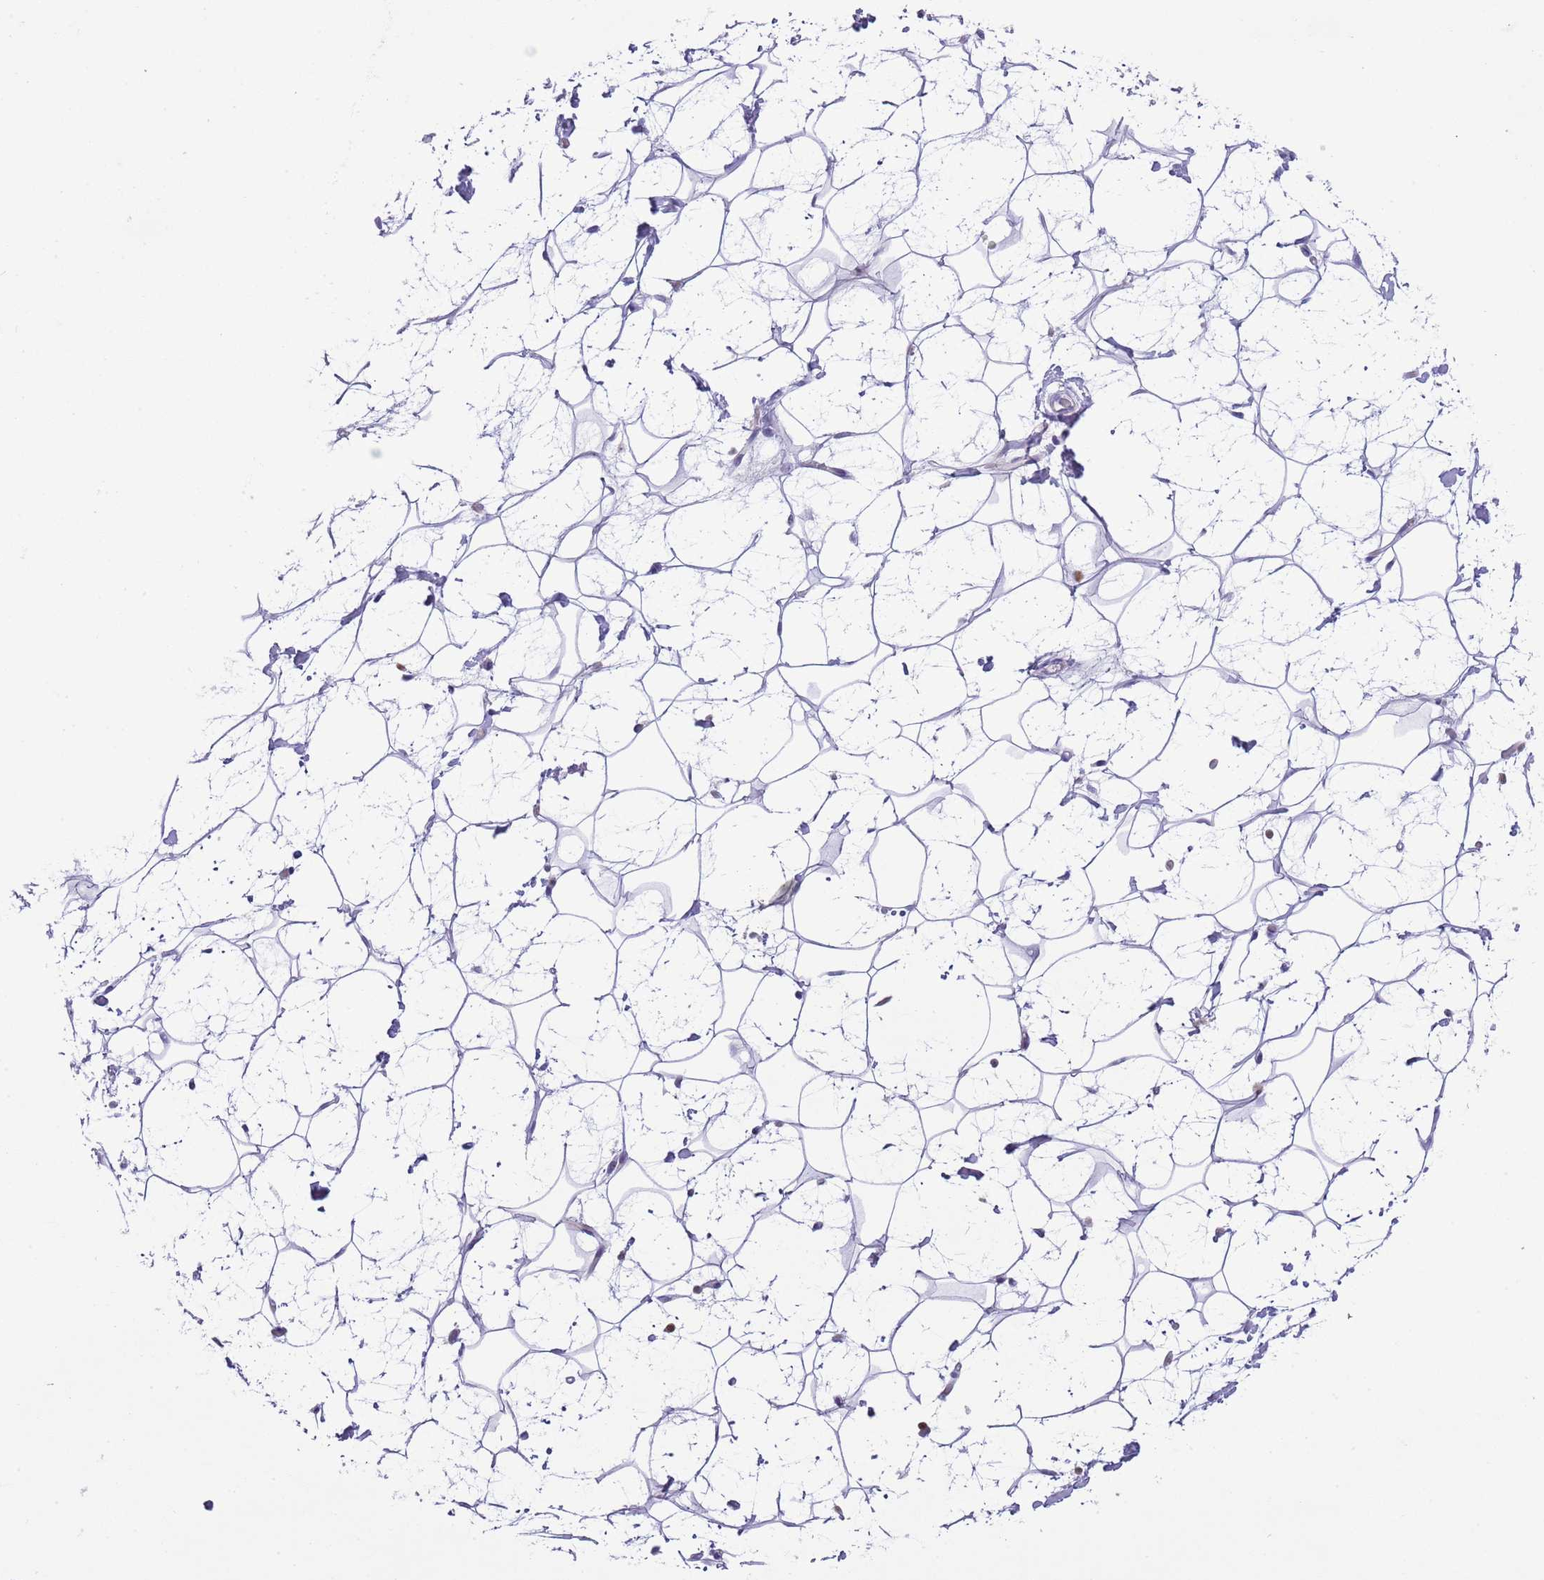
{"staining": {"intensity": "negative", "quantity": "none", "location": "none"}, "tissue": "adipose tissue", "cell_type": "Adipocytes", "image_type": "normal", "snomed": [{"axis": "morphology", "description": "Normal tissue, NOS"}, {"axis": "topography", "description": "Breast"}], "caption": "IHC photomicrograph of benign adipose tissue: adipose tissue stained with DAB (3,3'-diaminobenzidine) displays no significant protein expression in adipocytes. (DAB immunohistochemistry (IHC), high magnification).", "gene": "CLEC2A", "patient": {"sex": "female", "age": 26}}